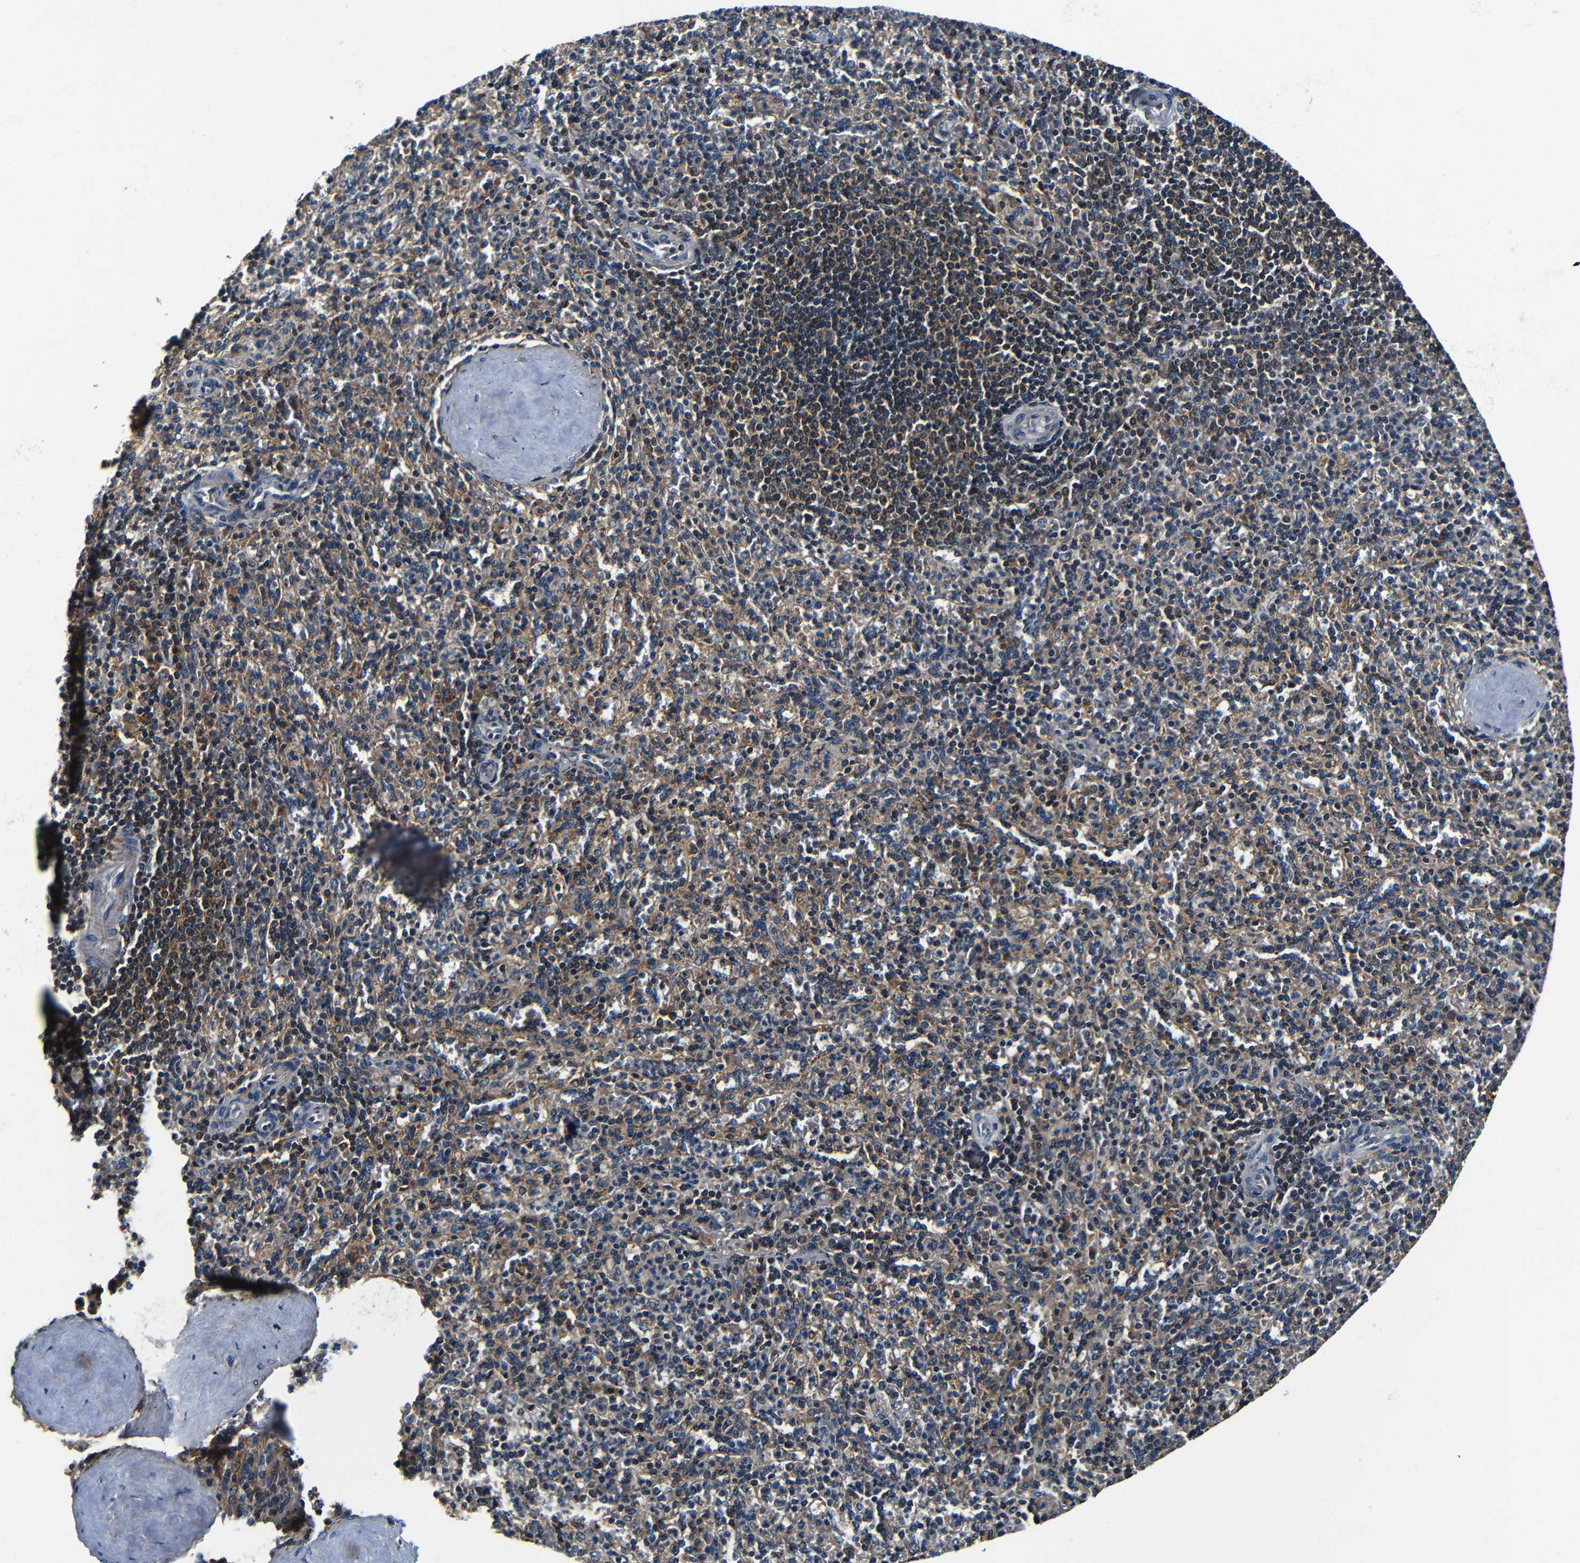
{"staining": {"intensity": "moderate", "quantity": "25%-75%", "location": "cytoplasmic/membranous"}, "tissue": "spleen", "cell_type": "Cells in red pulp", "image_type": "normal", "snomed": [{"axis": "morphology", "description": "Normal tissue, NOS"}, {"axis": "topography", "description": "Spleen"}], "caption": "Cells in red pulp demonstrate moderate cytoplasmic/membranous expression in approximately 25%-75% of cells in normal spleen.", "gene": "MTX1", "patient": {"sex": "male", "age": 36}}